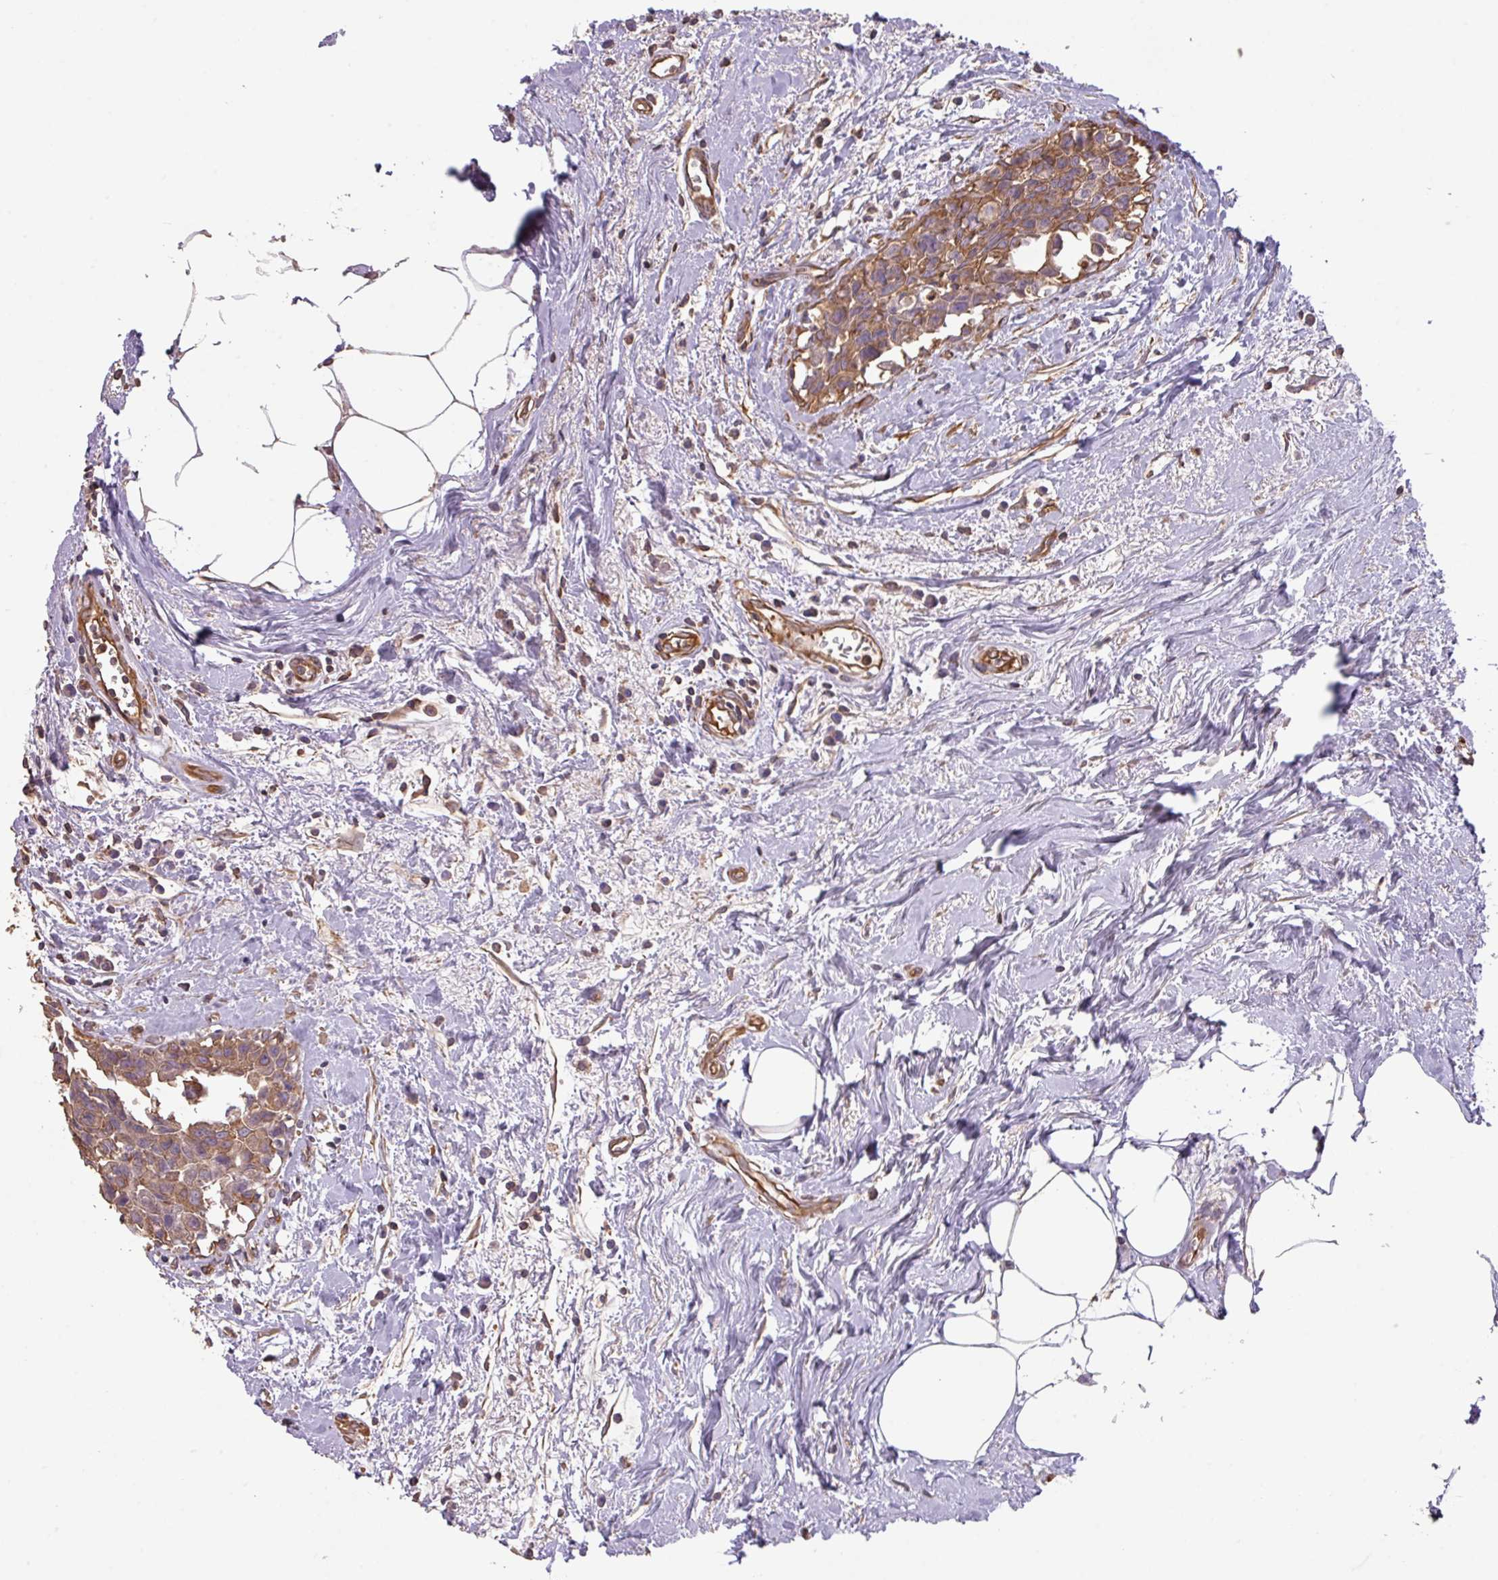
{"staining": {"intensity": "moderate", "quantity": ">75%", "location": "cytoplasmic/membranous"}, "tissue": "breast cancer", "cell_type": "Tumor cells", "image_type": "cancer", "snomed": [{"axis": "morphology", "description": "Carcinoma, NOS"}, {"axis": "topography", "description": "Breast"}], "caption": "Immunohistochemistry of breast carcinoma reveals medium levels of moderate cytoplasmic/membranous expression in about >75% of tumor cells. The protein is stained brown, and the nuclei are stained in blue (DAB (3,3'-diaminobenzidine) IHC with brightfield microscopy, high magnification).", "gene": "CALML4", "patient": {"sex": "female", "age": 60}}